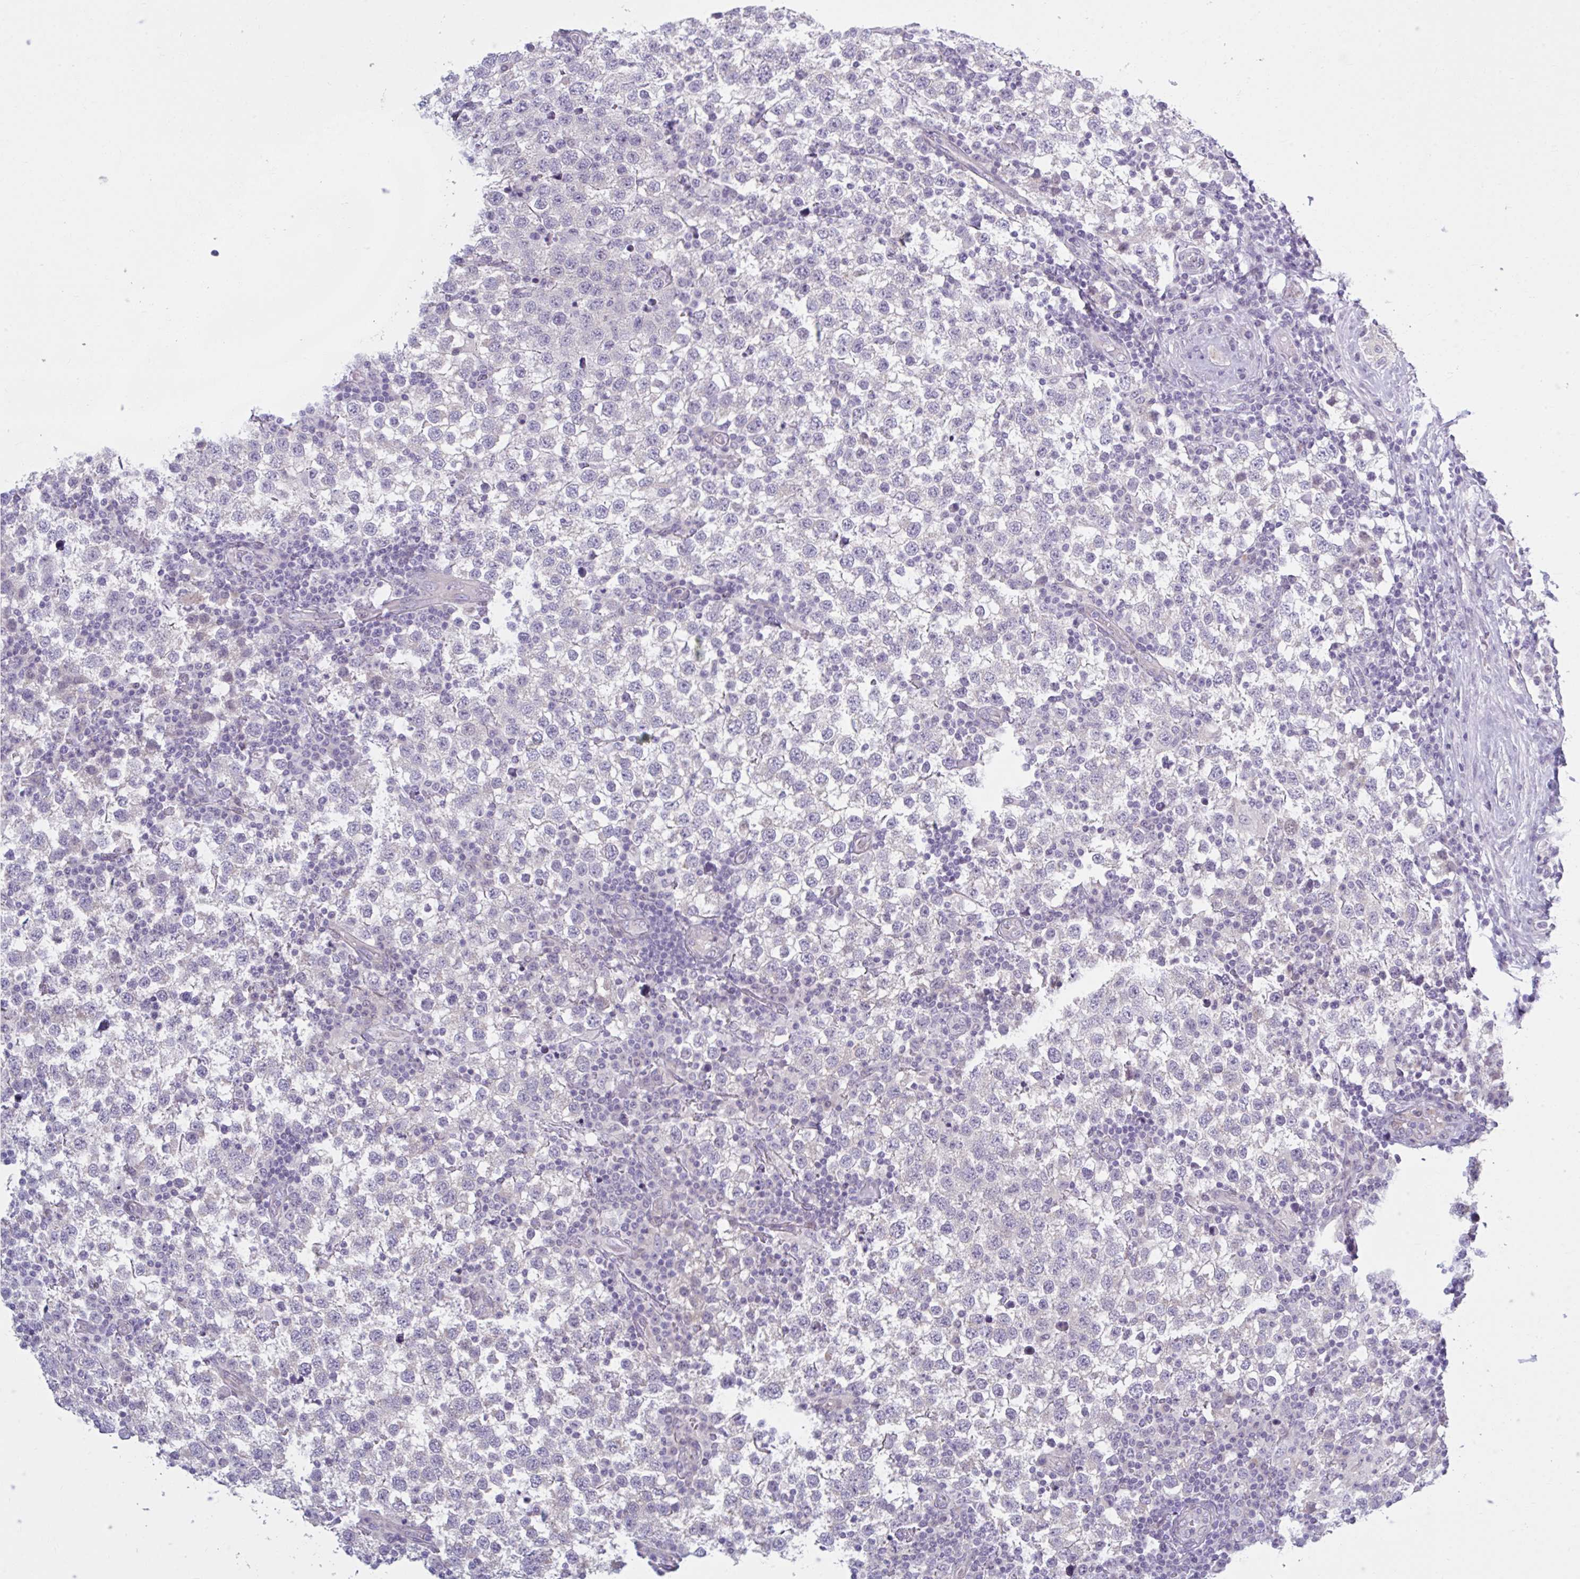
{"staining": {"intensity": "negative", "quantity": "none", "location": "none"}, "tissue": "testis cancer", "cell_type": "Tumor cells", "image_type": "cancer", "snomed": [{"axis": "morphology", "description": "Seminoma, NOS"}, {"axis": "topography", "description": "Testis"}], "caption": "This is an immunohistochemistry (IHC) histopathology image of human testis cancer. There is no expression in tumor cells.", "gene": "FAM153A", "patient": {"sex": "male", "age": 34}}